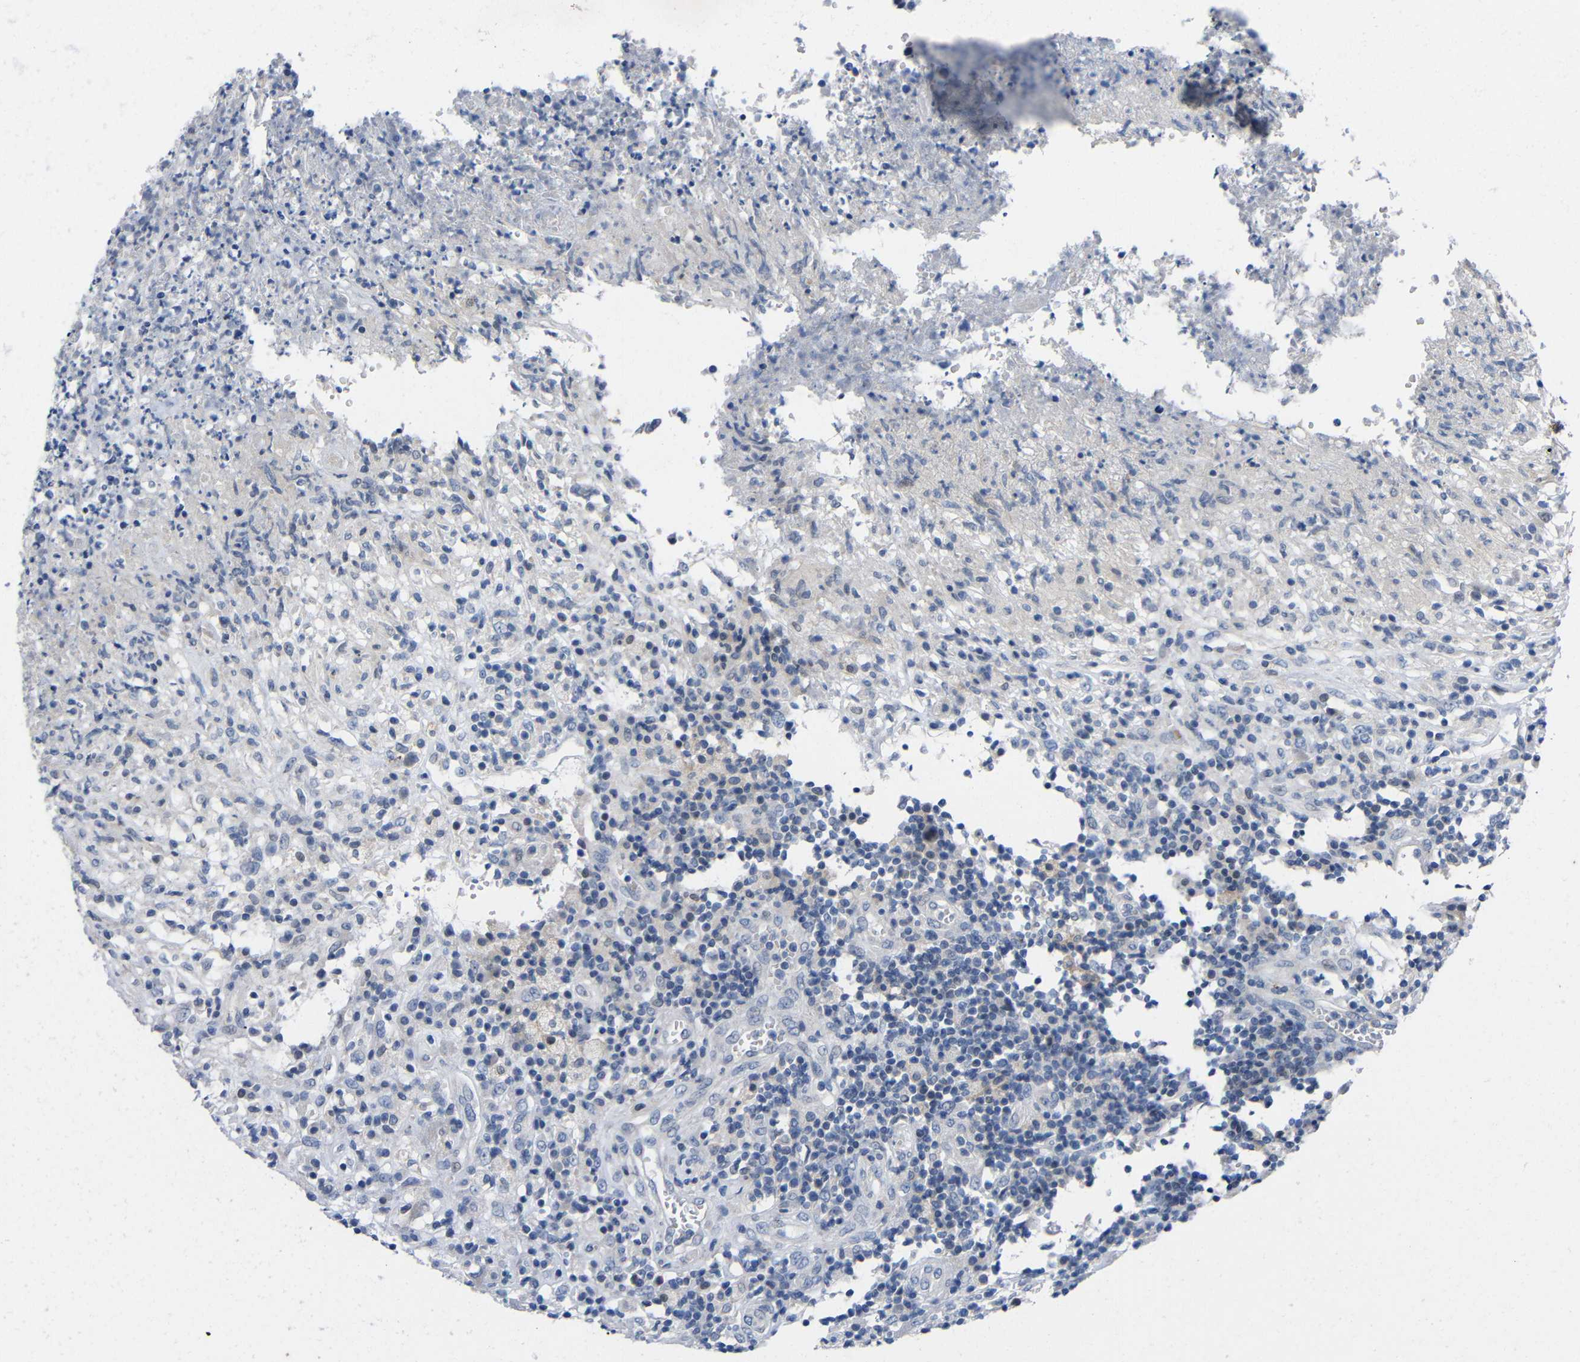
{"staining": {"intensity": "negative", "quantity": "none", "location": "none"}, "tissue": "lymphoma", "cell_type": "Tumor cells", "image_type": "cancer", "snomed": [{"axis": "morphology", "description": "Malignant lymphoma, non-Hodgkin's type, High grade"}, {"axis": "topography", "description": "Lymph node"}], "caption": "High magnification brightfield microscopy of high-grade malignant lymphoma, non-Hodgkin's type stained with DAB (brown) and counterstained with hematoxylin (blue): tumor cells show no significant staining. (DAB immunohistochemistry (IHC), high magnification).", "gene": "CMTM1", "patient": {"sex": "female", "age": 84}}